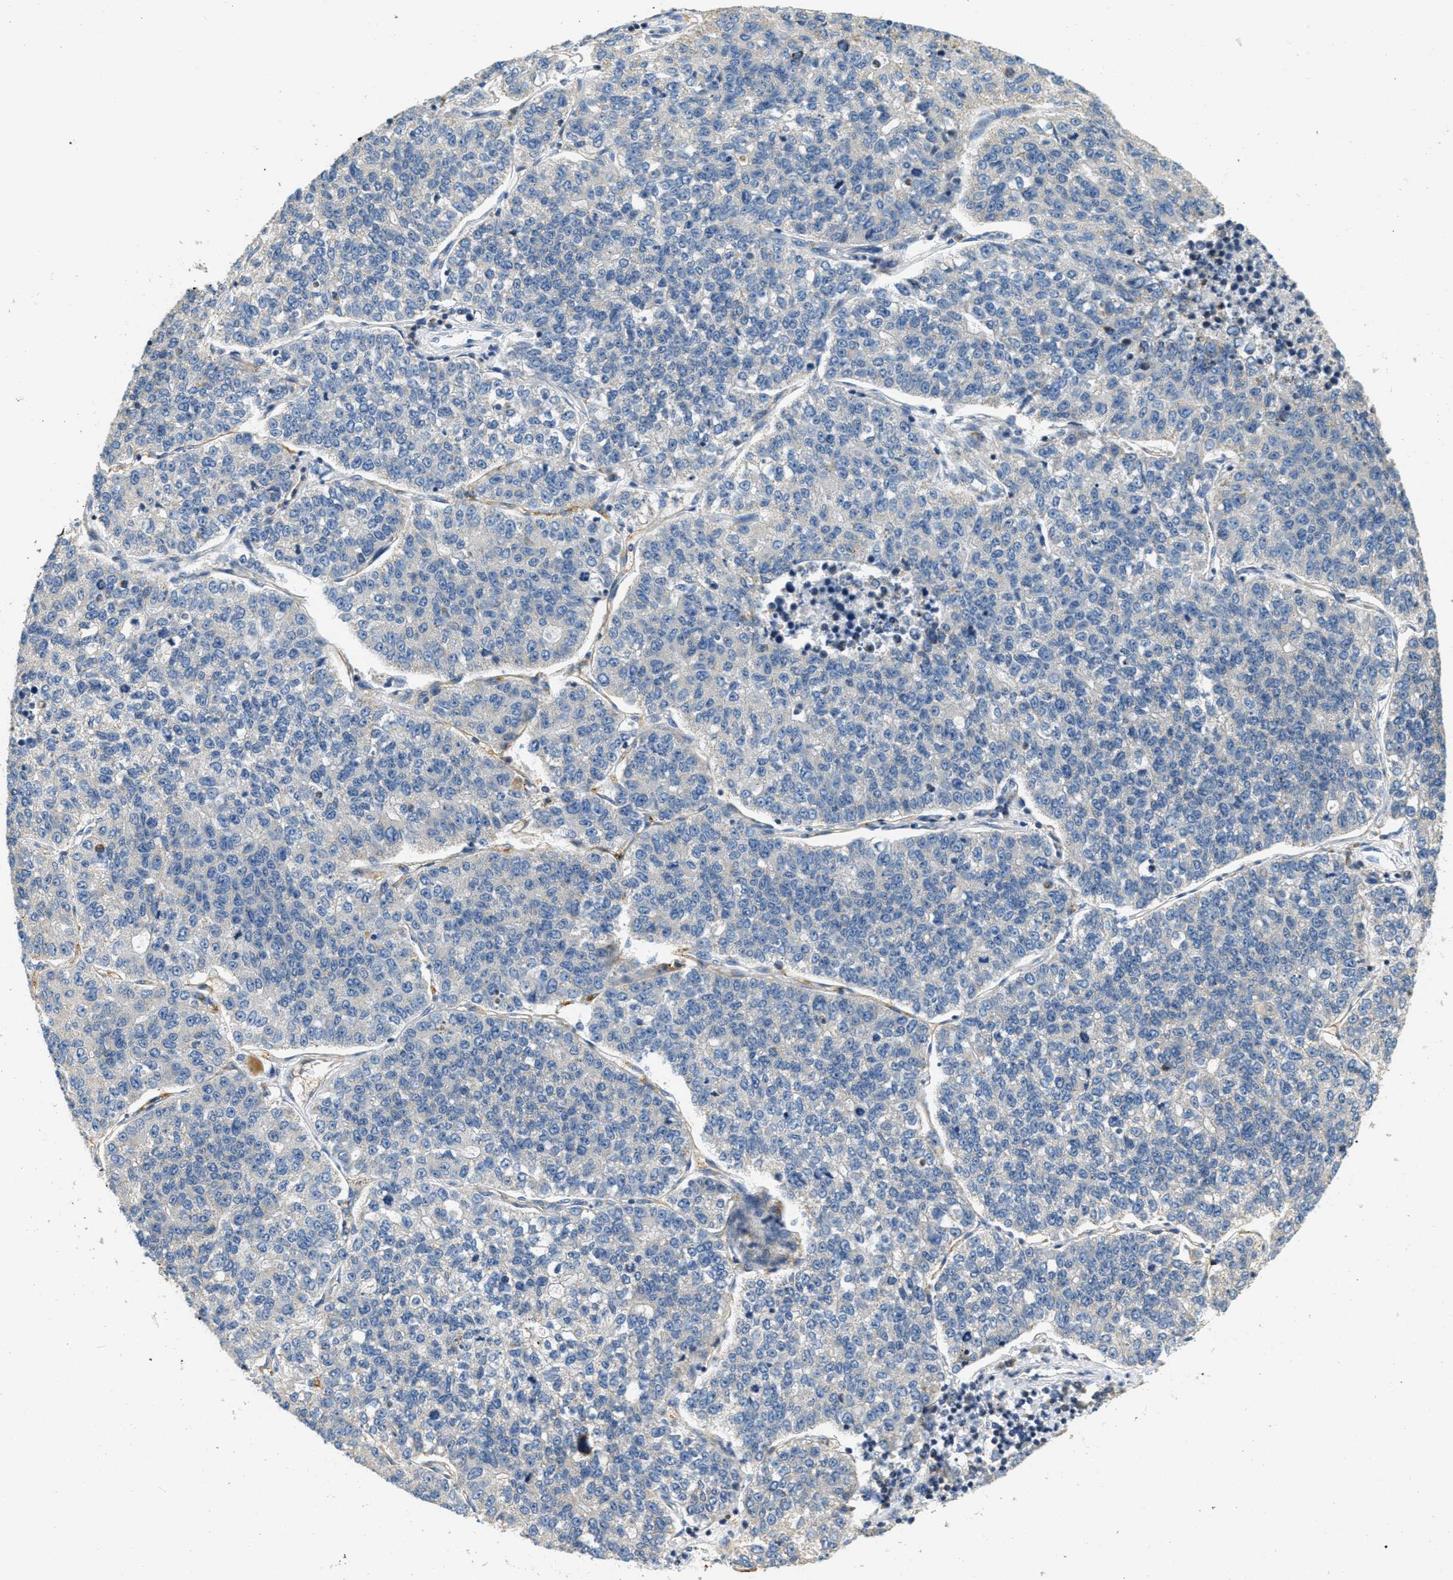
{"staining": {"intensity": "negative", "quantity": "none", "location": "none"}, "tissue": "lung cancer", "cell_type": "Tumor cells", "image_type": "cancer", "snomed": [{"axis": "morphology", "description": "Adenocarcinoma, NOS"}, {"axis": "topography", "description": "Lung"}], "caption": "High magnification brightfield microscopy of lung cancer (adenocarcinoma) stained with DAB (3,3'-diaminobenzidine) (brown) and counterstained with hematoxylin (blue): tumor cells show no significant expression.", "gene": "CA4", "patient": {"sex": "male", "age": 49}}